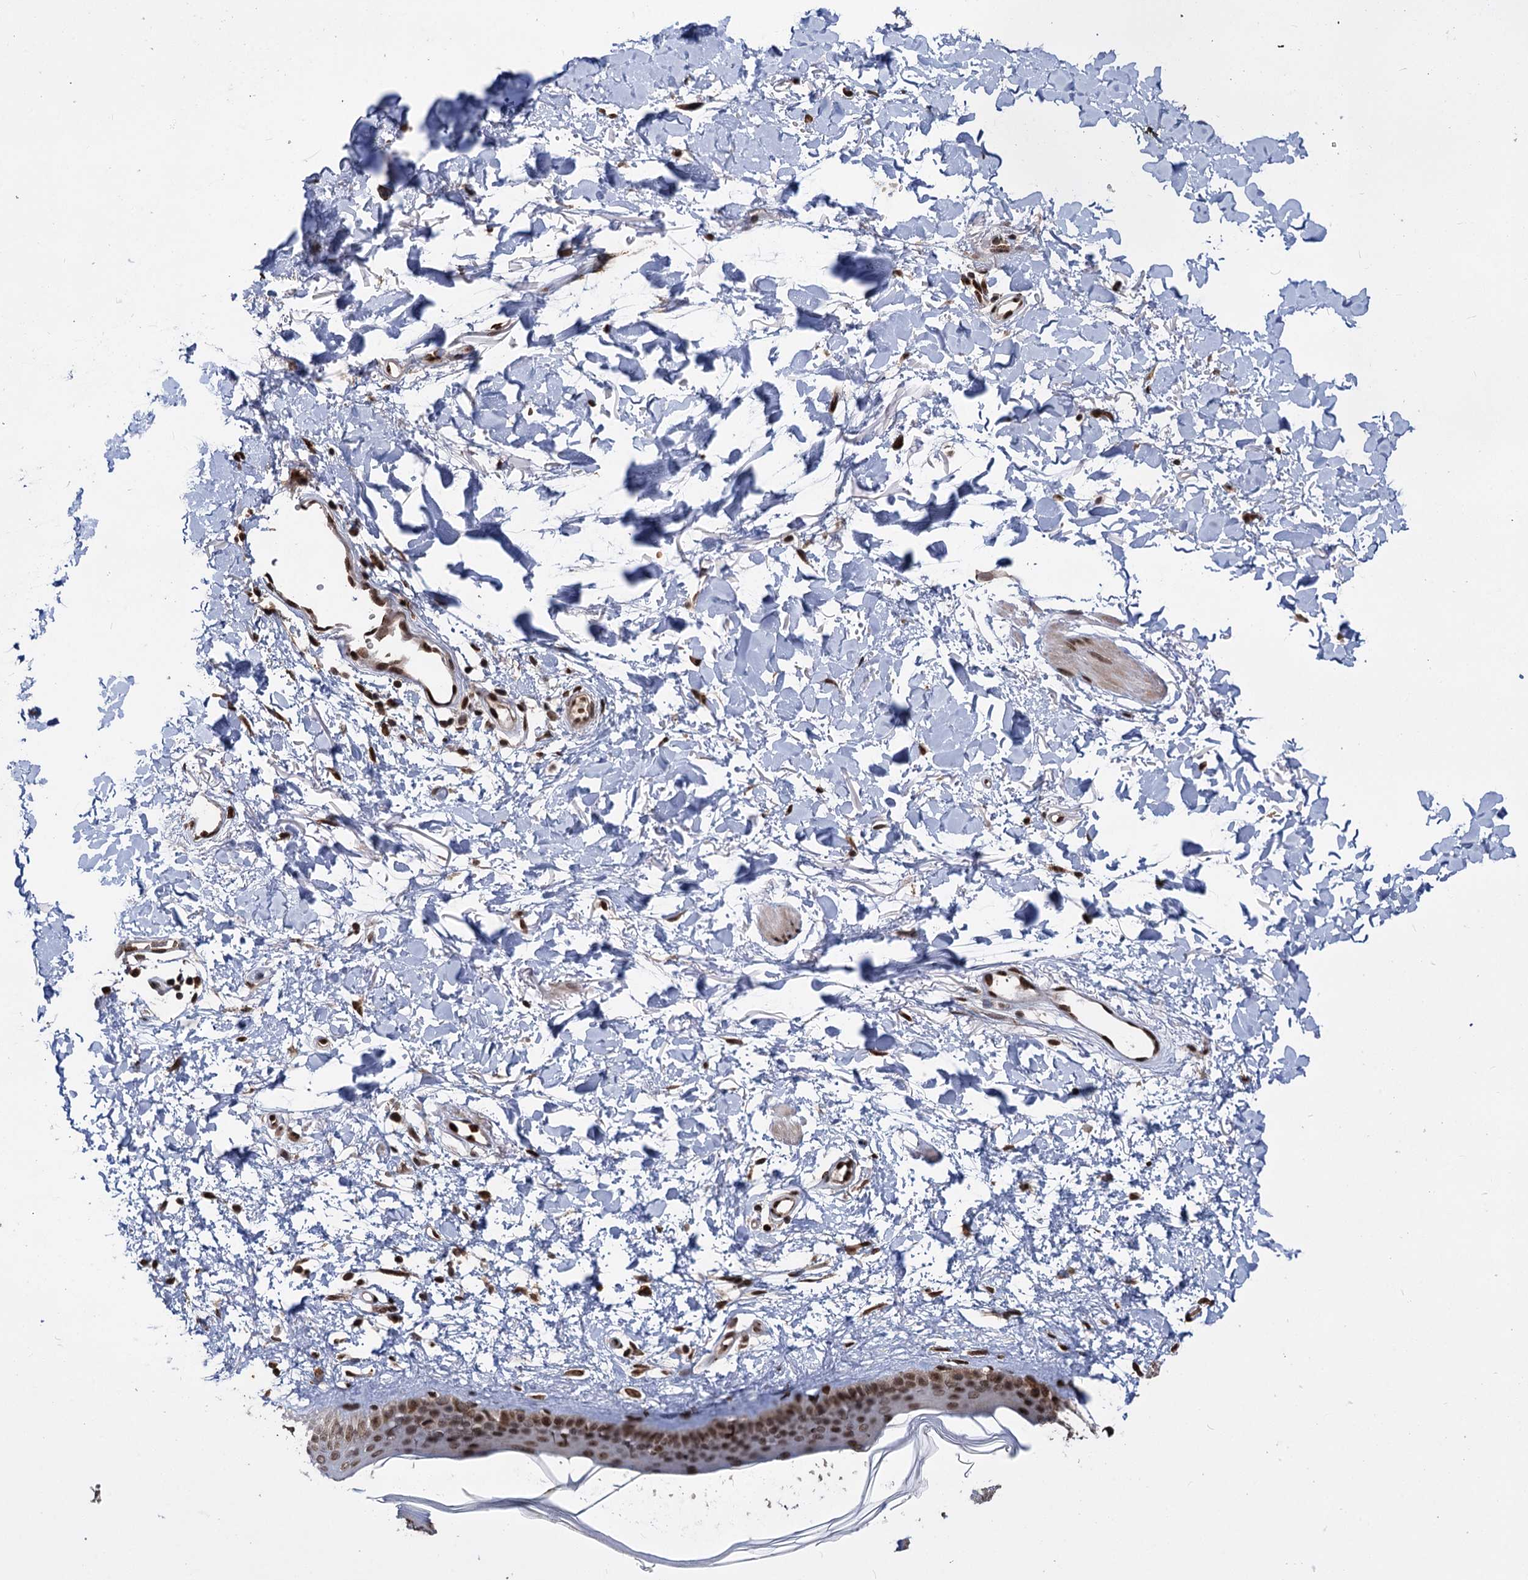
{"staining": {"intensity": "strong", "quantity": ">75%", "location": "nuclear"}, "tissue": "skin", "cell_type": "Fibroblasts", "image_type": "normal", "snomed": [{"axis": "morphology", "description": "Normal tissue, NOS"}, {"axis": "topography", "description": "Skin"}], "caption": "Brown immunohistochemical staining in unremarkable skin shows strong nuclear expression in about >75% of fibroblasts.", "gene": "MESD", "patient": {"sex": "female", "age": 58}}